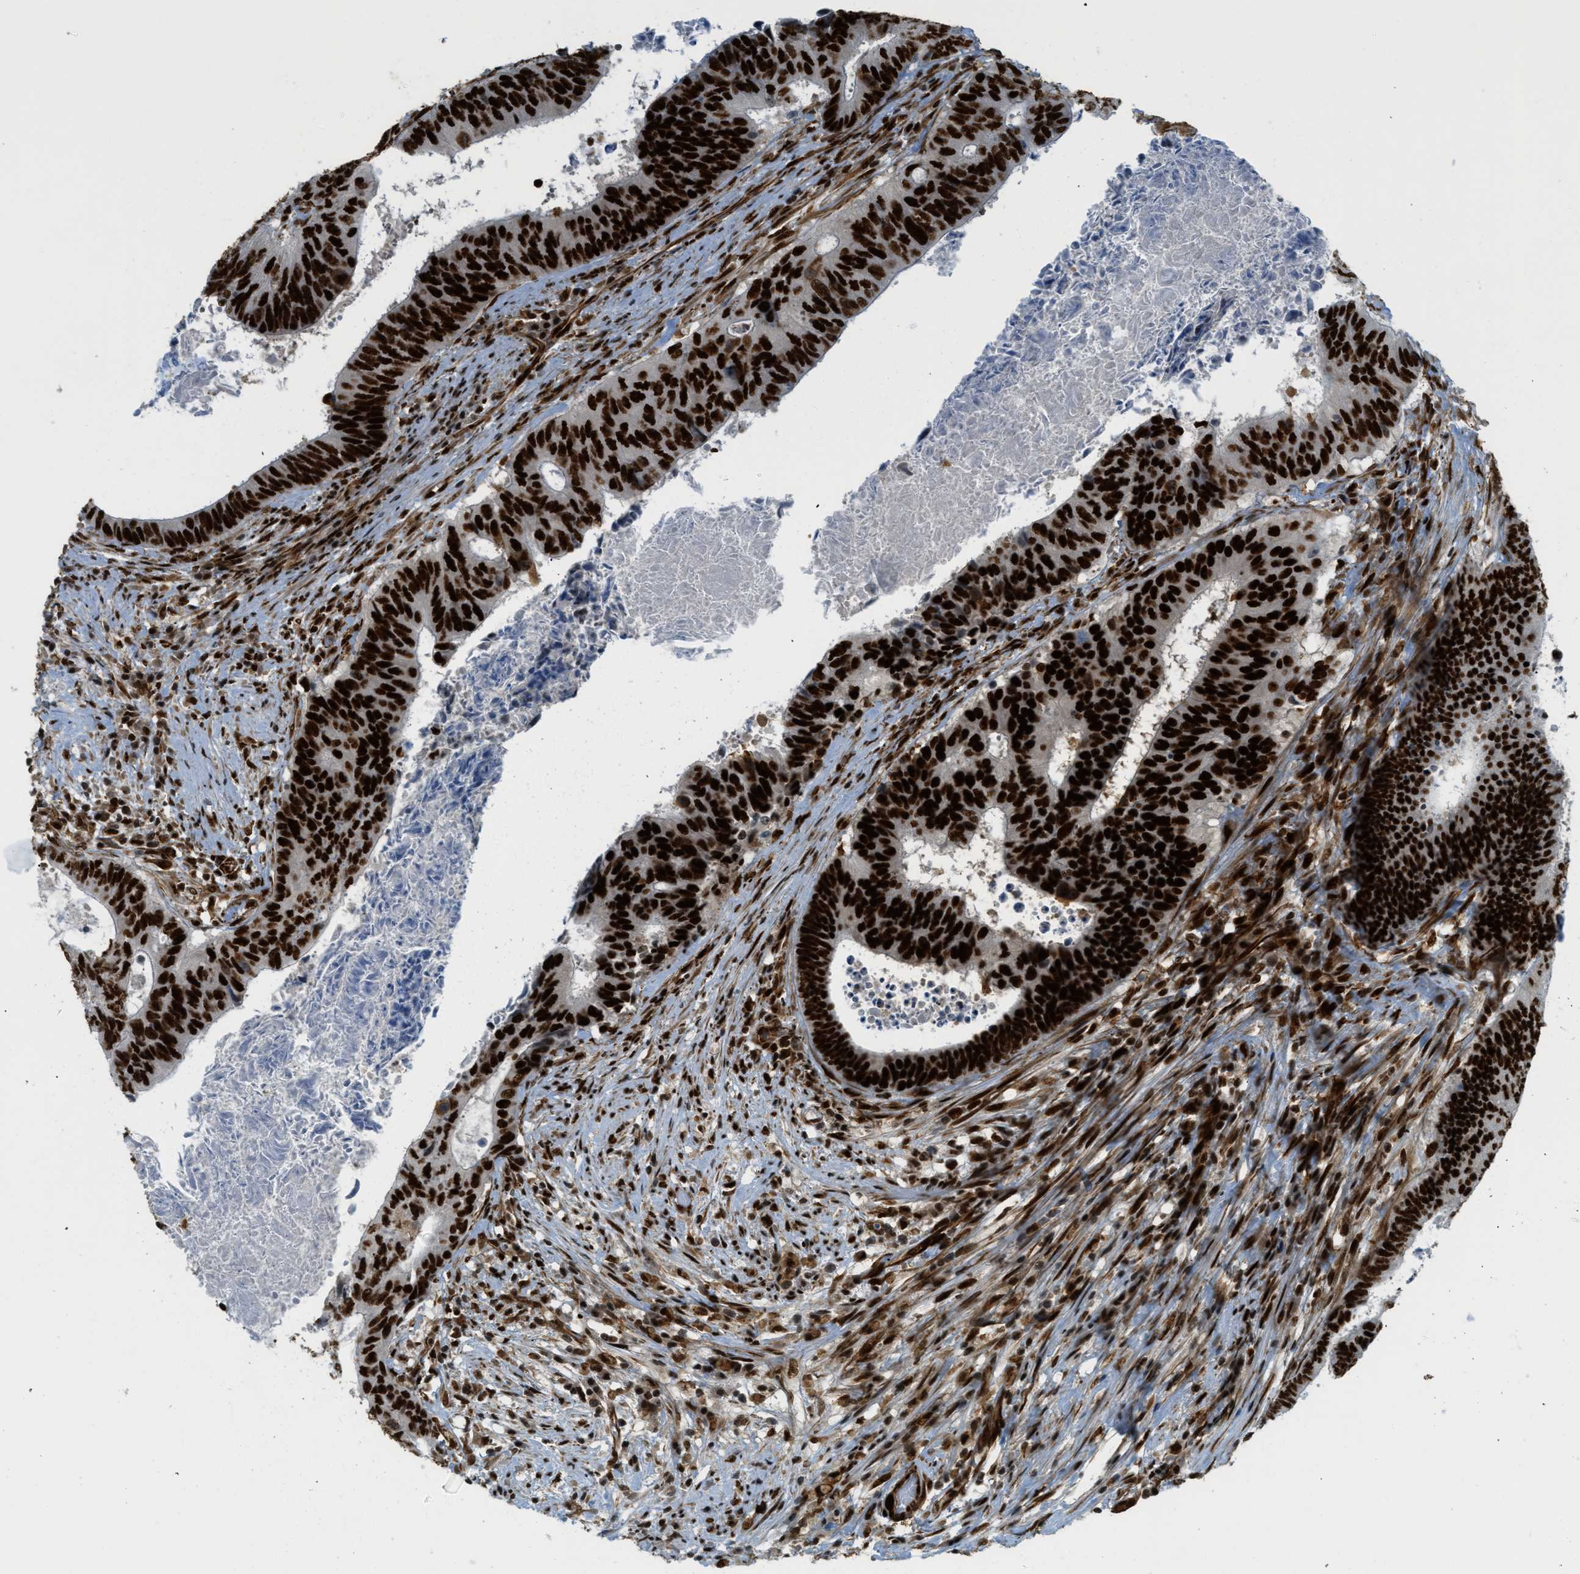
{"staining": {"intensity": "strong", "quantity": ">75%", "location": "nuclear"}, "tissue": "colorectal cancer", "cell_type": "Tumor cells", "image_type": "cancer", "snomed": [{"axis": "morphology", "description": "Adenocarcinoma, NOS"}, {"axis": "topography", "description": "Rectum"}], "caption": "Immunohistochemistry (IHC) (DAB) staining of colorectal cancer (adenocarcinoma) shows strong nuclear protein staining in about >75% of tumor cells.", "gene": "ZFR", "patient": {"sex": "male", "age": 72}}